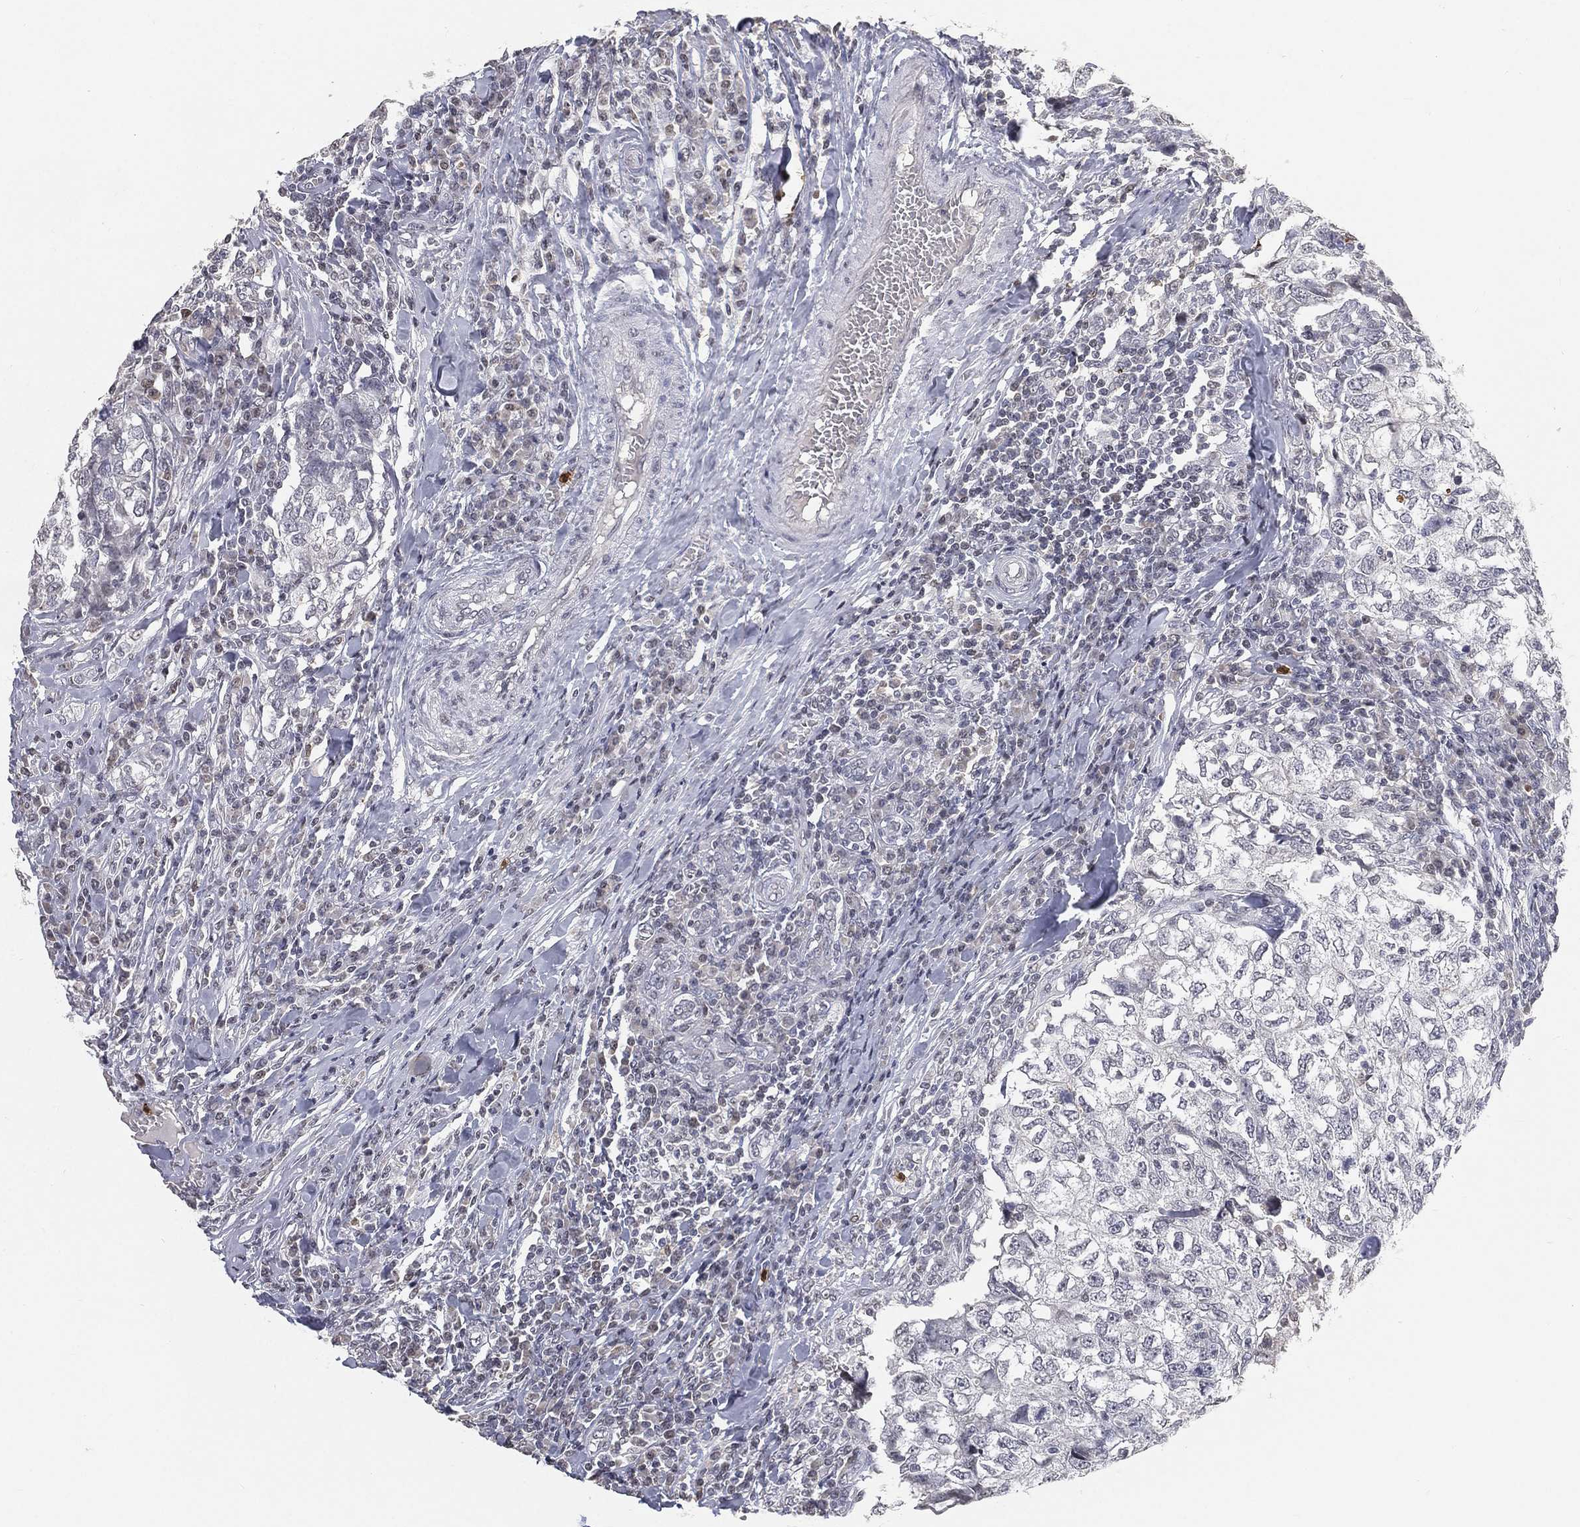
{"staining": {"intensity": "negative", "quantity": "none", "location": "none"}, "tissue": "breast cancer", "cell_type": "Tumor cells", "image_type": "cancer", "snomed": [{"axis": "morphology", "description": "Duct carcinoma"}, {"axis": "topography", "description": "Breast"}], "caption": "High magnification brightfield microscopy of breast cancer stained with DAB (brown) and counterstained with hematoxylin (blue): tumor cells show no significant positivity.", "gene": "ARG1", "patient": {"sex": "female", "age": 30}}